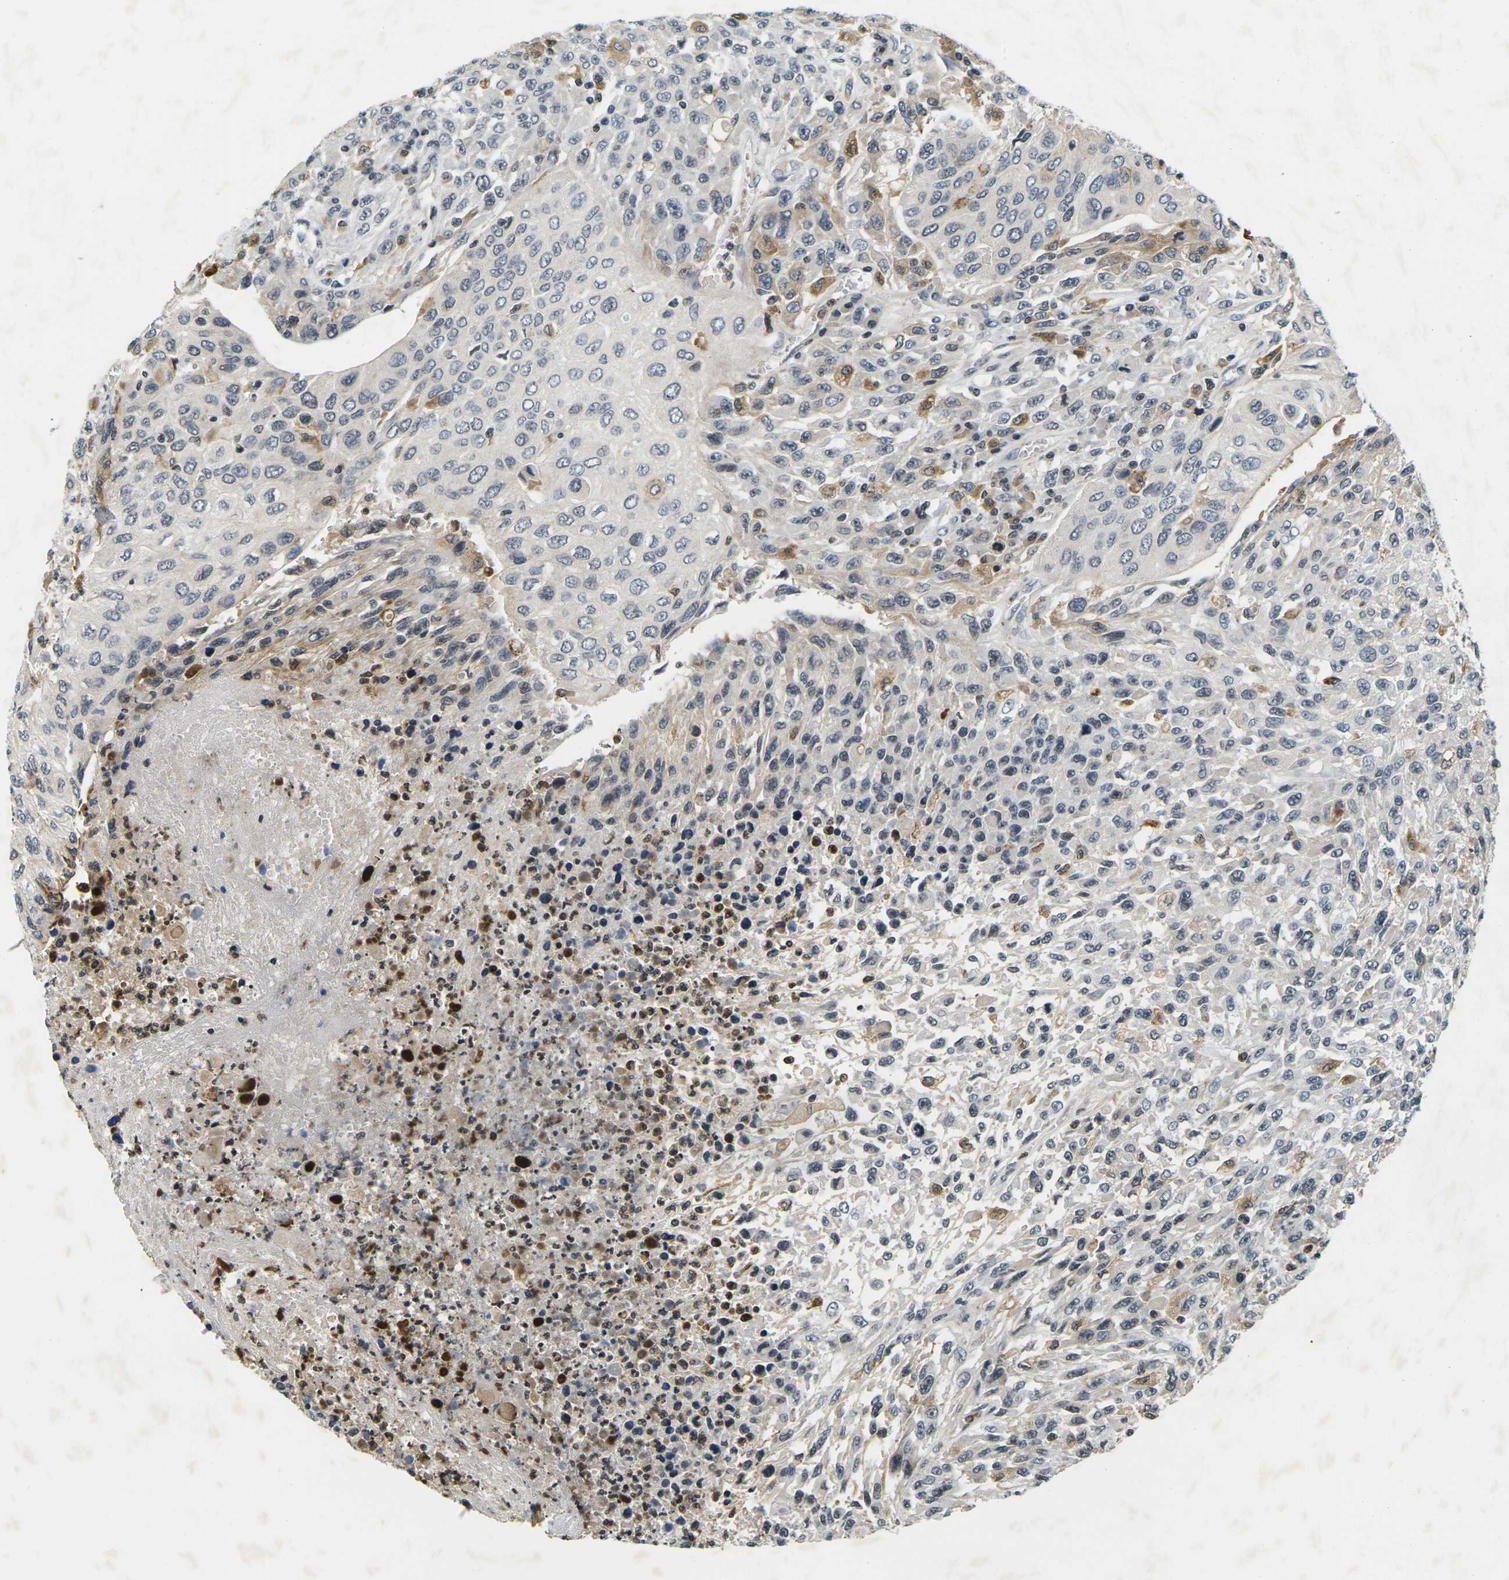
{"staining": {"intensity": "moderate", "quantity": "<25%", "location": "cytoplasmic/membranous"}, "tissue": "urothelial cancer", "cell_type": "Tumor cells", "image_type": "cancer", "snomed": [{"axis": "morphology", "description": "Urothelial carcinoma, High grade"}, {"axis": "topography", "description": "Urinary bladder"}], "caption": "DAB (3,3'-diaminobenzidine) immunohistochemical staining of urothelial cancer exhibits moderate cytoplasmic/membranous protein expression in approximately <25% of tumor cells. The staining is performed using DAB (3,3'-diaminobenzidine) brown chromogen to label protein expression. The nuclei are counter-stained blue using hematoxylin.", "gene": "C1QC", "patient": {"sex": "male", "age": 66}}